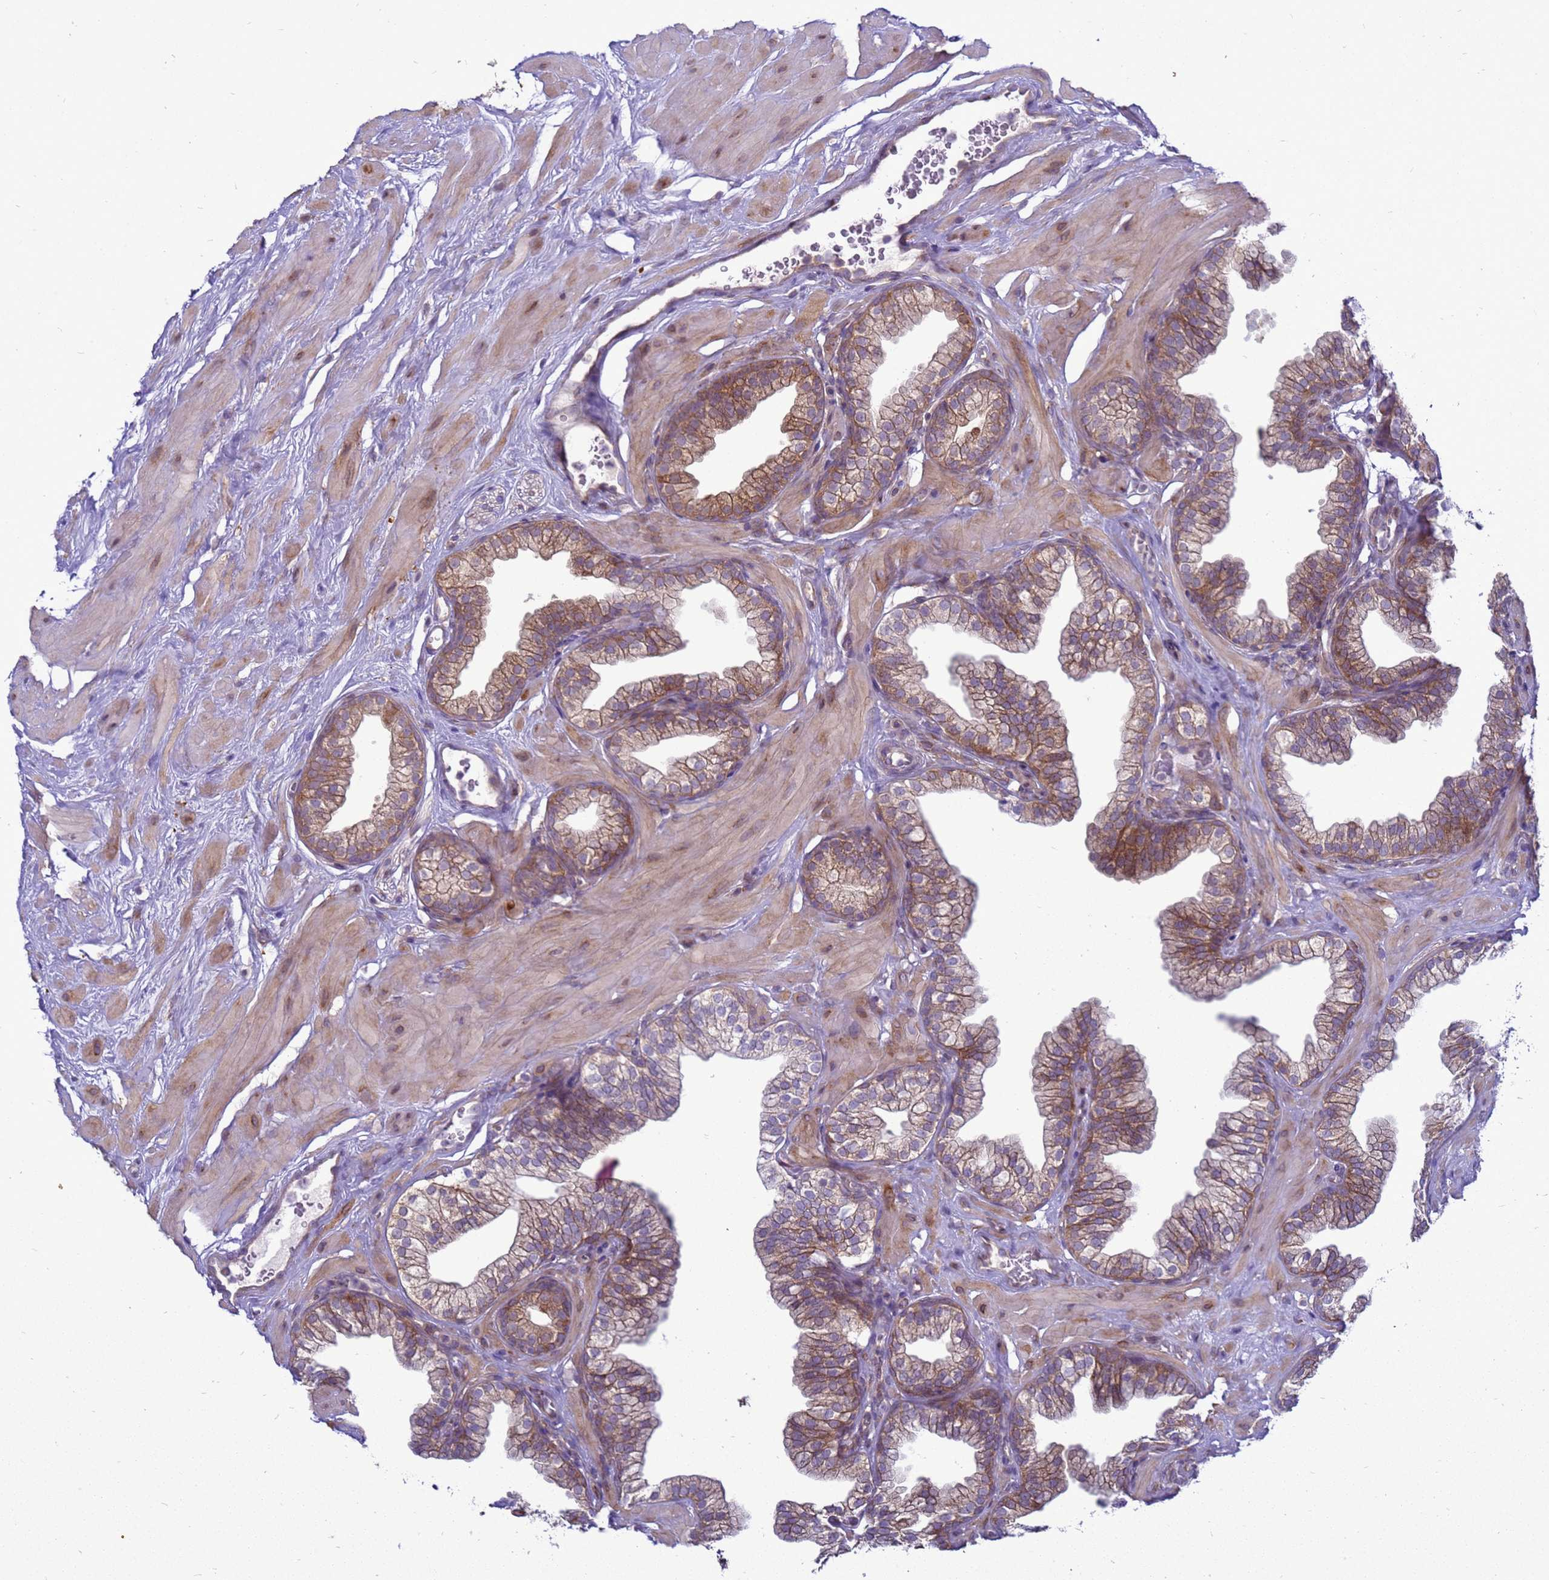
{"staining": {"intensity": "moderate", "quantity": "25%-75%", "location": "cytoplasmic/membranous"}, "tissue": "prostate", "cell_type": "Glandular cells", "image_type": "normal", "snomed": [{"axis": "morphology", "description": "Normal tissue, NOS"}, {"axis": "morphology", "description": "Urothelial carcinoma, Low grade"}, {"axis": "topography", "description": "Urinary bladder"}, {"axis": "topography", "description": "Prostate"}], "caption": "Prostate was stained to show a protein in brown. There is medium levels of moderate cytoplasmic/membranous positivity in about 25%-75% of glandular cells. The staining was performed using DAB (3,3'-diaminobenzidine), with brown indicating positive protein expression. Nuclei are stained blue with hematoxylin.", "gene": "MON1B", "patient": {"sex": "male", "age": 60}}